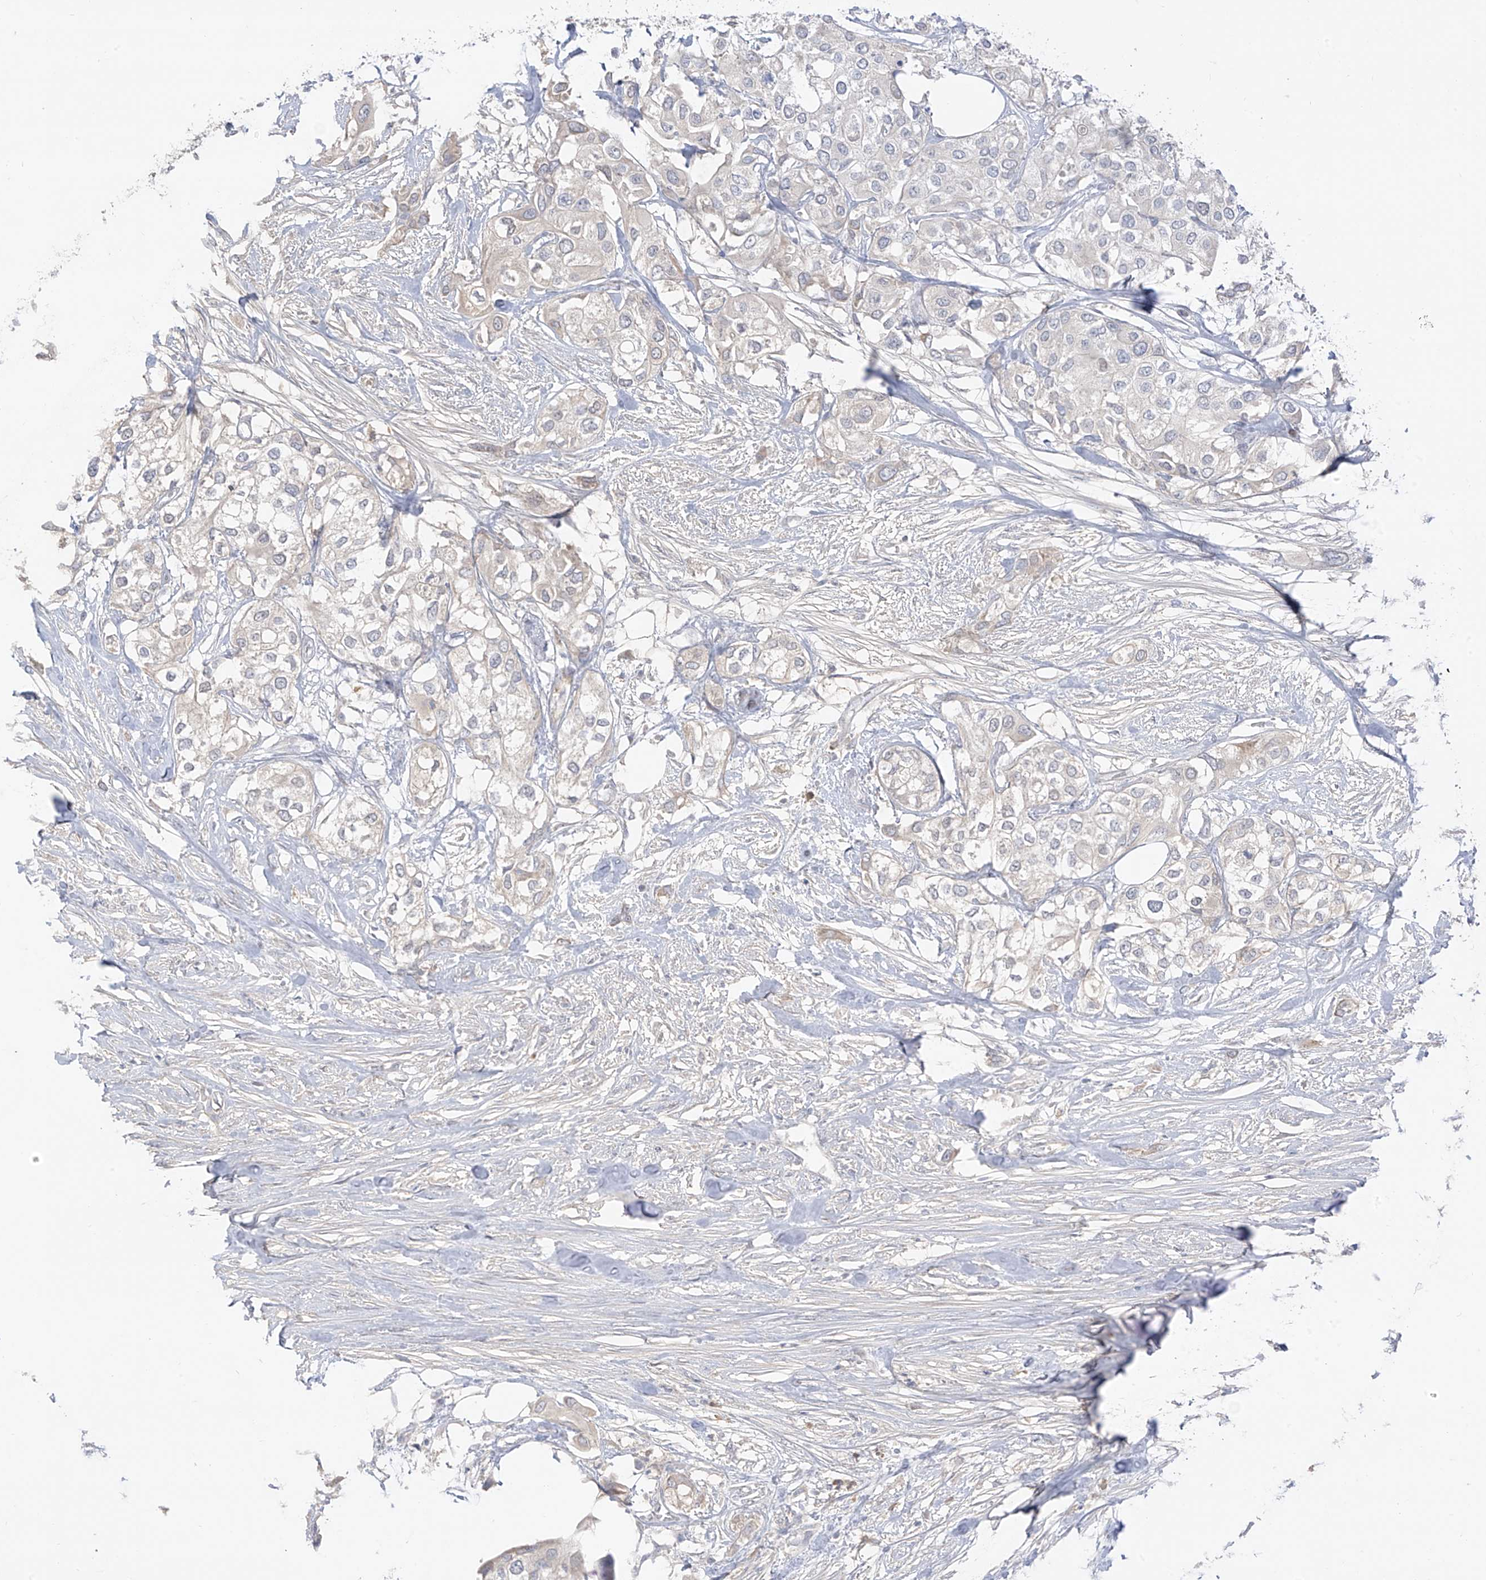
{"staining": {"intensity": "negative", "quantity": "none", "location": "none"}, "tissue": "urothelial cancer", "cell_type": "Tumor cells", "image_type": "cancer", "snomed": [{"axis": "morphology", "description": "Urothelial carcinoma, High grade"}, {"axis": "topography", "description": "Urinary bladder"}], "caption": "High-grade urothelial carcinoma stained for a protein using immunohistochemistry (IHC) shows no positivity tumor cells.", "gene": "DCDC2", "patient": {"sex": "male", "age": 64}}